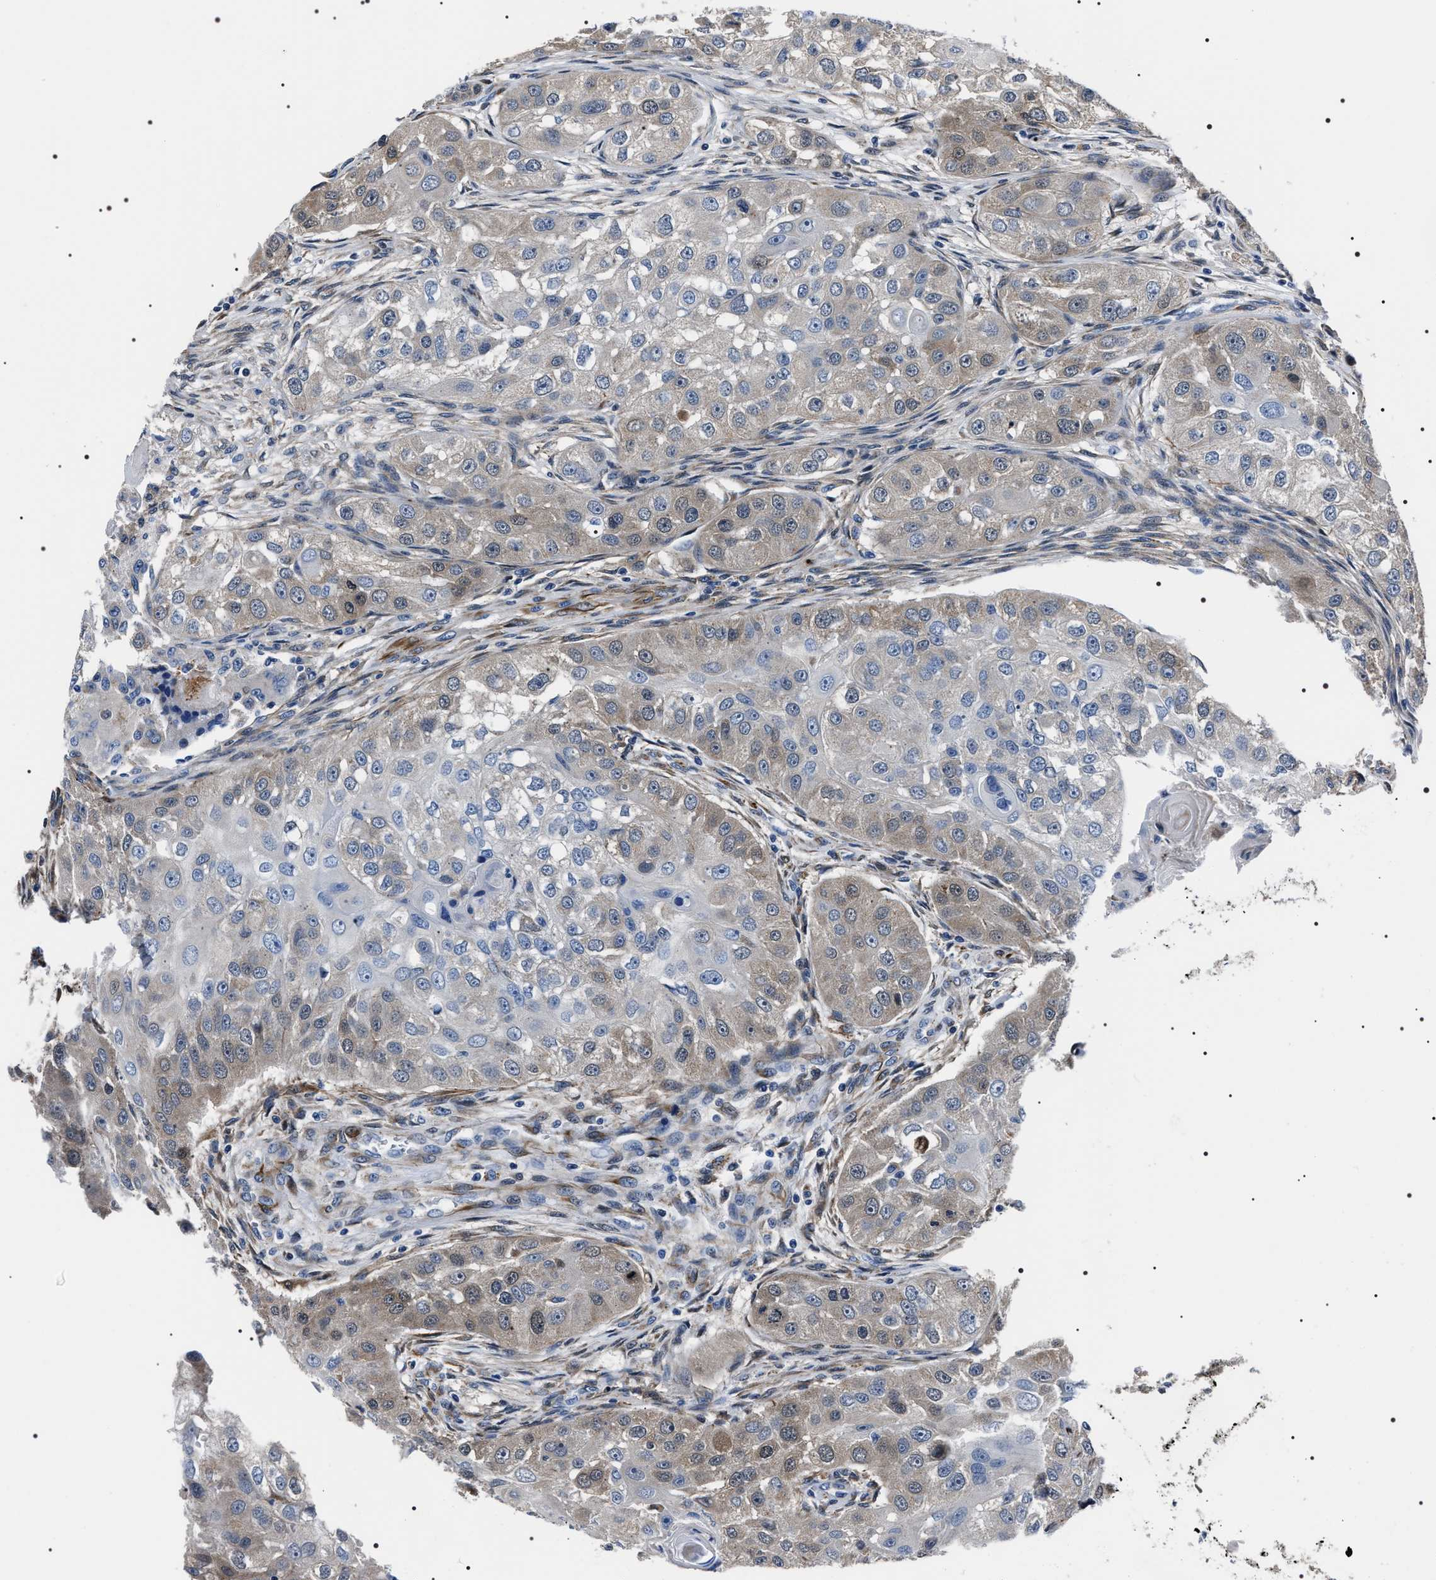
{"staining": {"intensity": "weak", "quantity": "25%-75%", "location": "cytoplasmic/membranous"}, "tissue": "head and neck cancer", "cell_type": "Tumor cells", "image_type": "cancer", "snomed": [{"axis": "morphology", "description": "Normal tissue, NOS"}, {"axis": "morphology", "description": "Squamous cell carcinoma, NOS"}, {"axis": "topography", "description": "Skeletal muscle"}, {"axis": "topography", "description": "Head-Neck"}], "caption": "Protein expression analysis of human squamous cell carcinoma (head and neck) reveals weak cytoplasmic/membranous positivity in about 25%-75% of tumor cells.", "gene": "BAG2", "patient": {"sex": "male", "age": 51}}